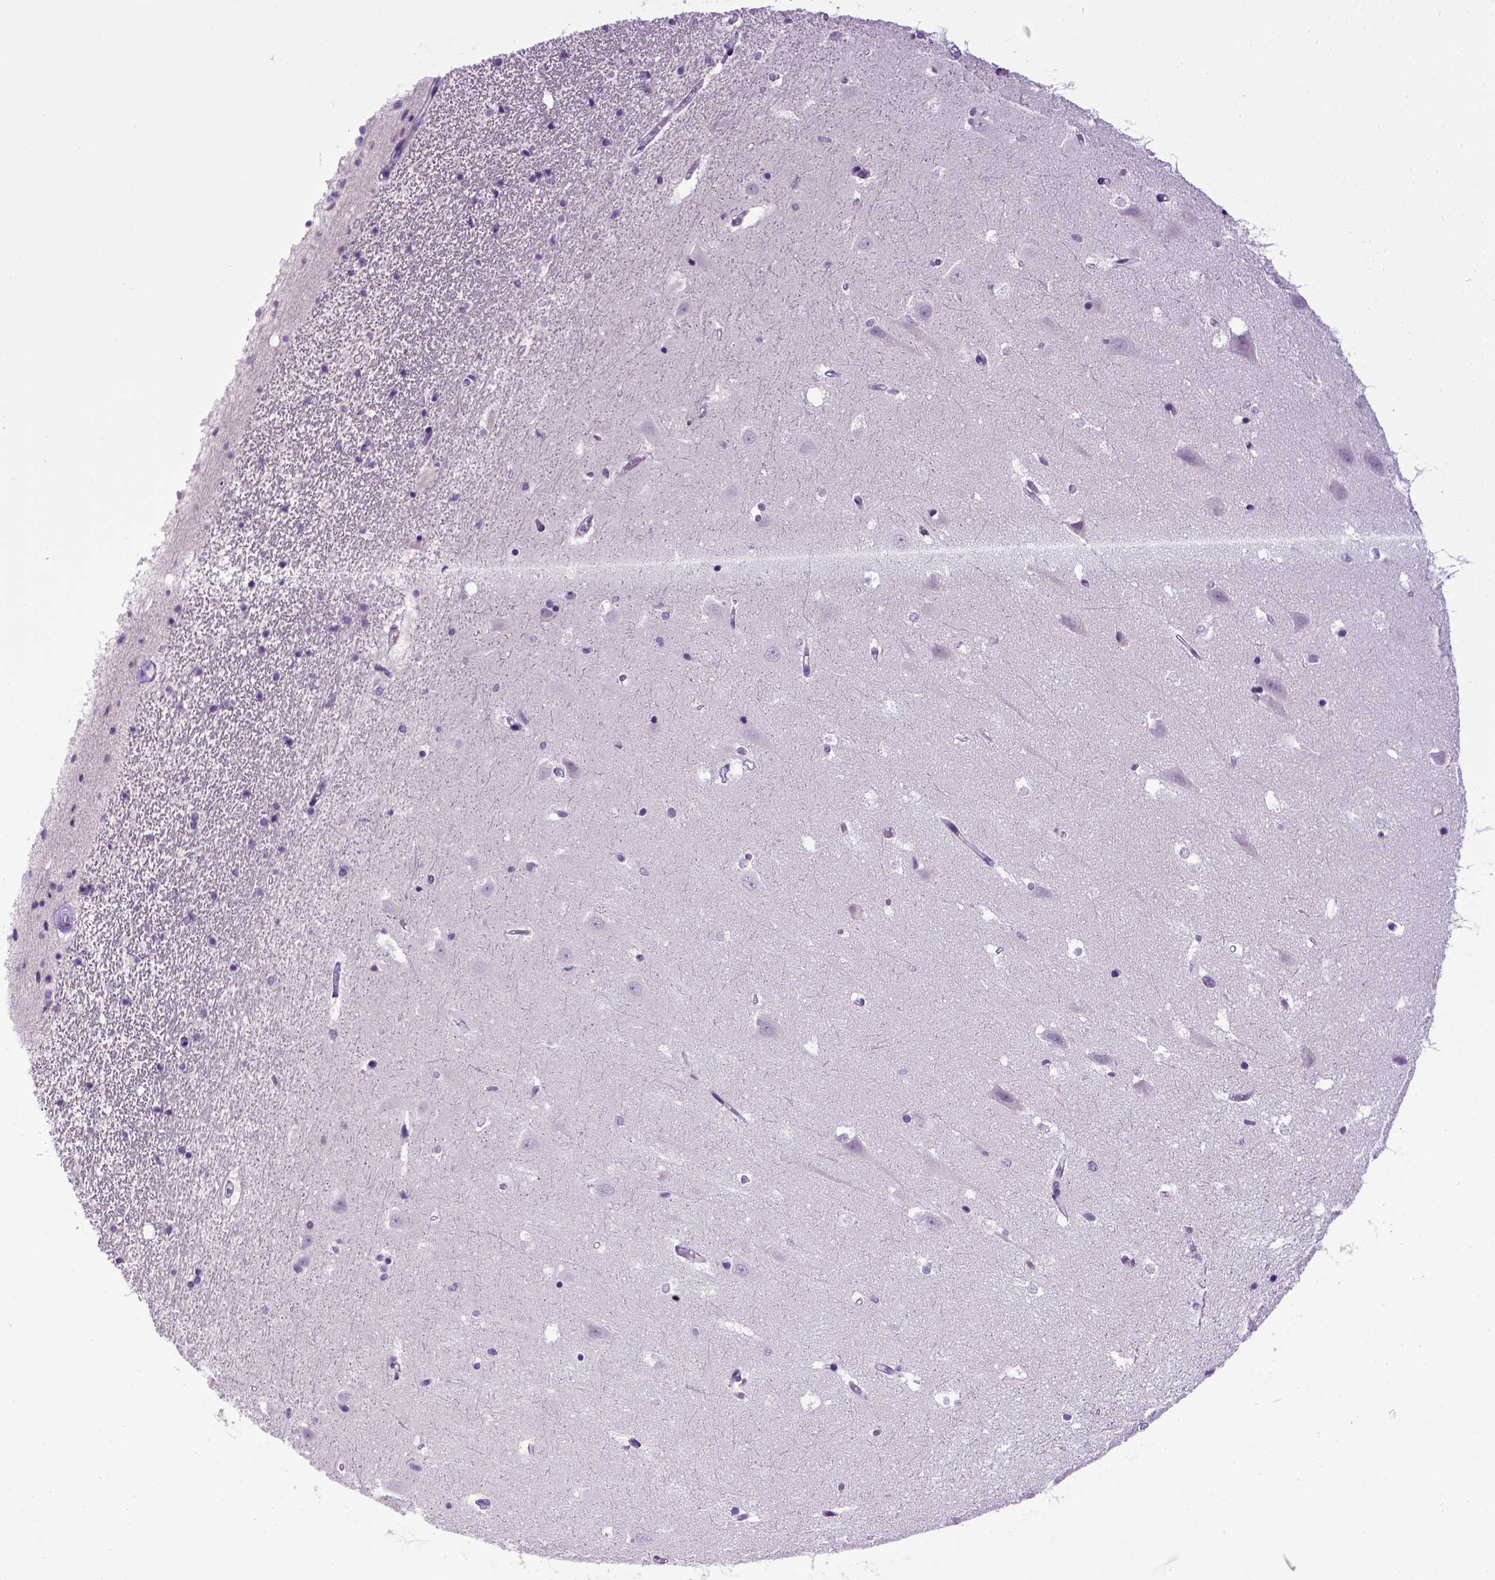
{"staining": {"intensity": "negative", "quantity": "none", "location": "none"}, "tissue": "hippocampus", "cell_type": "Glial cells", "image_type": "normal", "snomed": [{"axis": "morphology", "description": "Normal tissue, NOS"}, {"axis": "topography", "description": "Hippocampus"}], "caption": "Immunohistochemistry (IHC) of benign human hippocampus reveals no staining in glial cells. The staining is performed using DAB (3,3'-diaminobenzidine) brown chromogen with nuclei counter-stained in using hematoxylin.", "gene": "CDH1", "patient": {"sex": "male", "age": 44}}